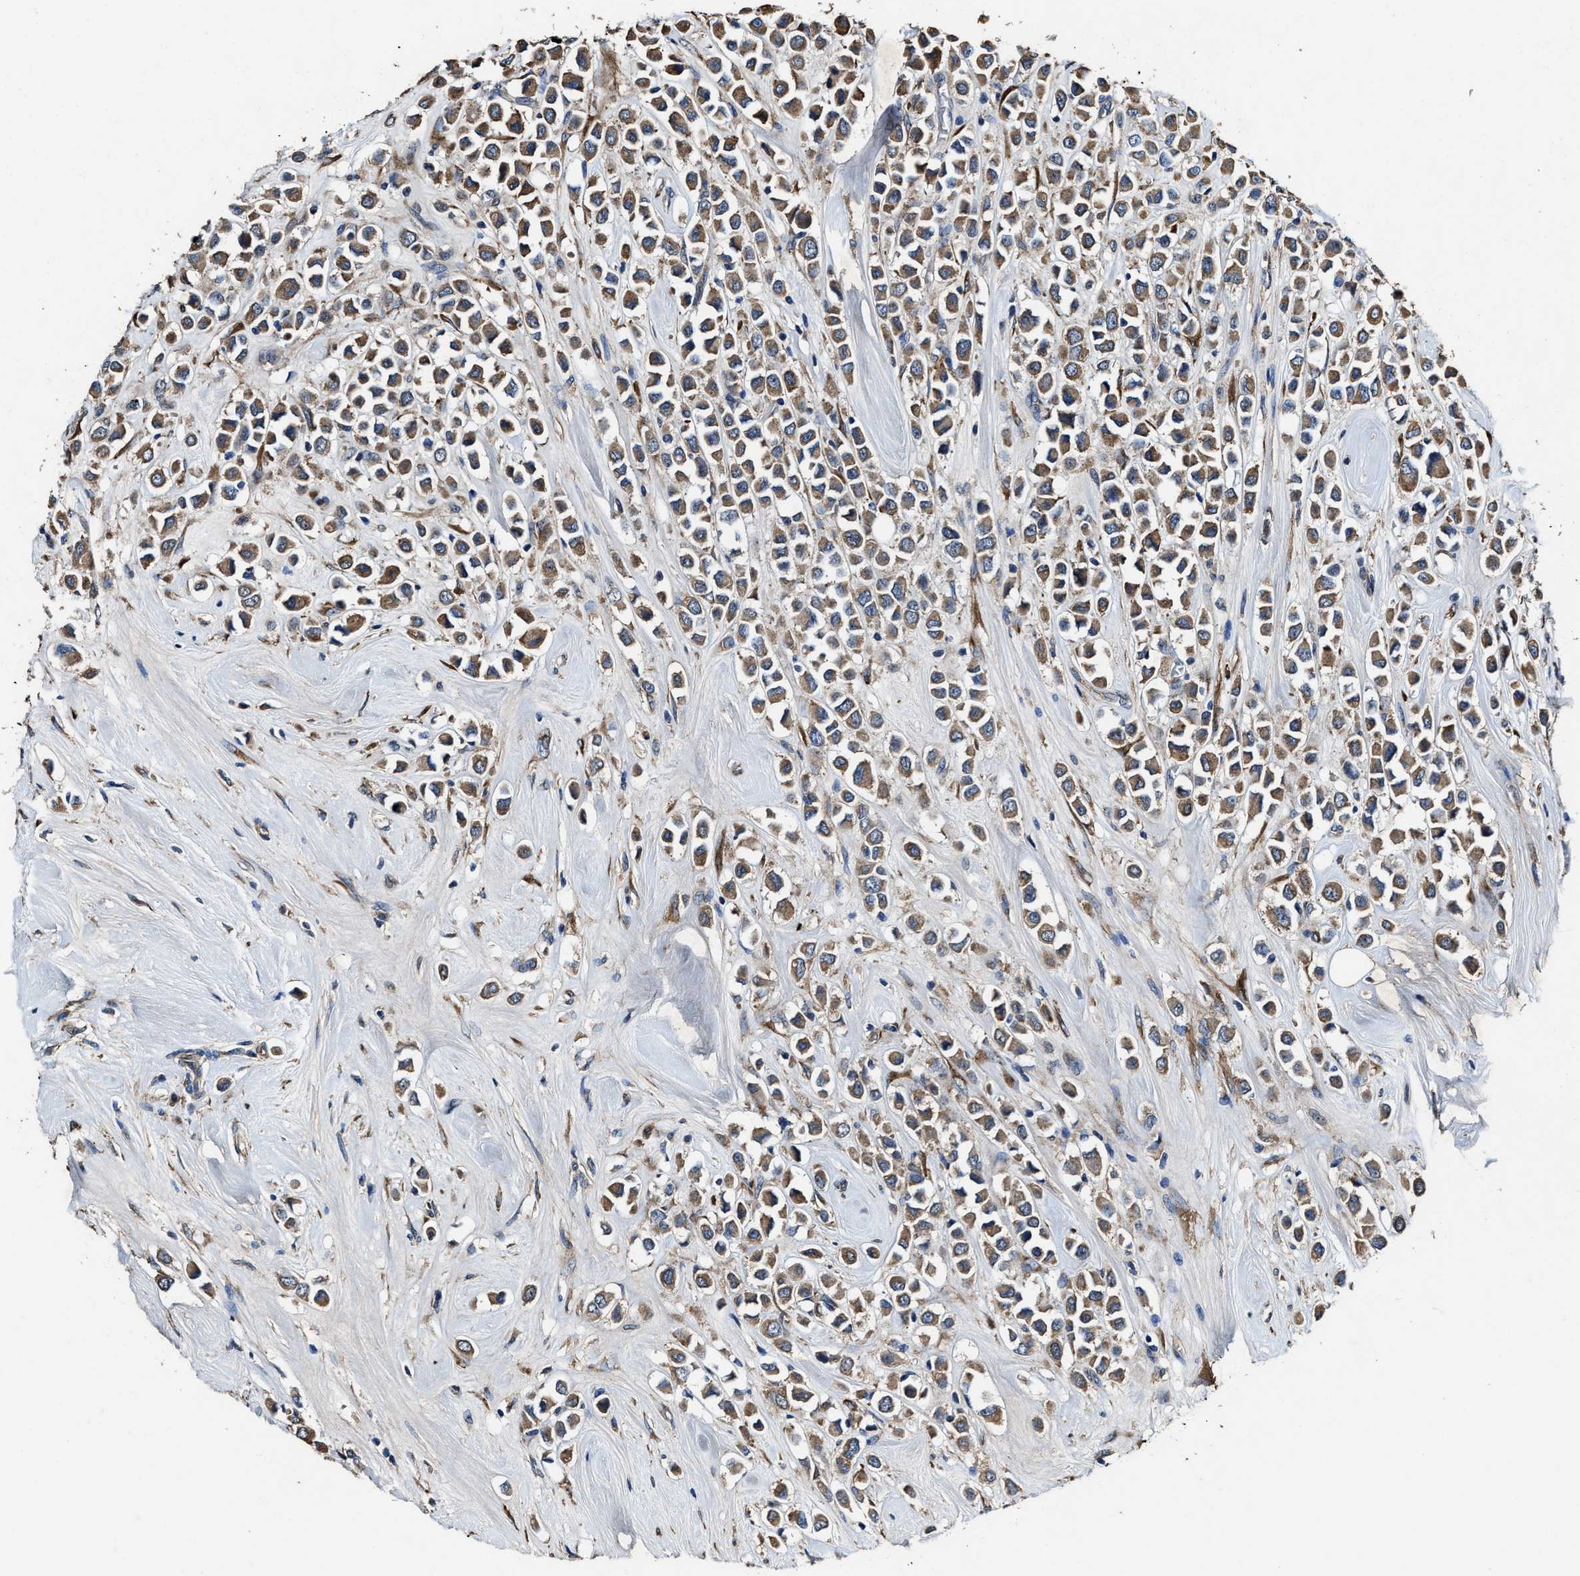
{"staining": {"intensity": "moderate", "quantity": ">75%", "location": "cytoplasmic/membranous"}, "tissue": "breast cancer", "cell_type": "Tumor cells", "image_type": "cancer", "snomed": [{"axis": "morphology", "description": "Duct carcinoma"}, {"axis": "topography", "description": "Breast"}], "caption": "This is a micrograph of immunohistochemistry staining of breast cancer (intraductal carcinoma), which shows moderate expression in the cytoplasmic/membranous of tumor cells.", "gene": "IDNK", "patient": {"sex": "female", "age": 61}}